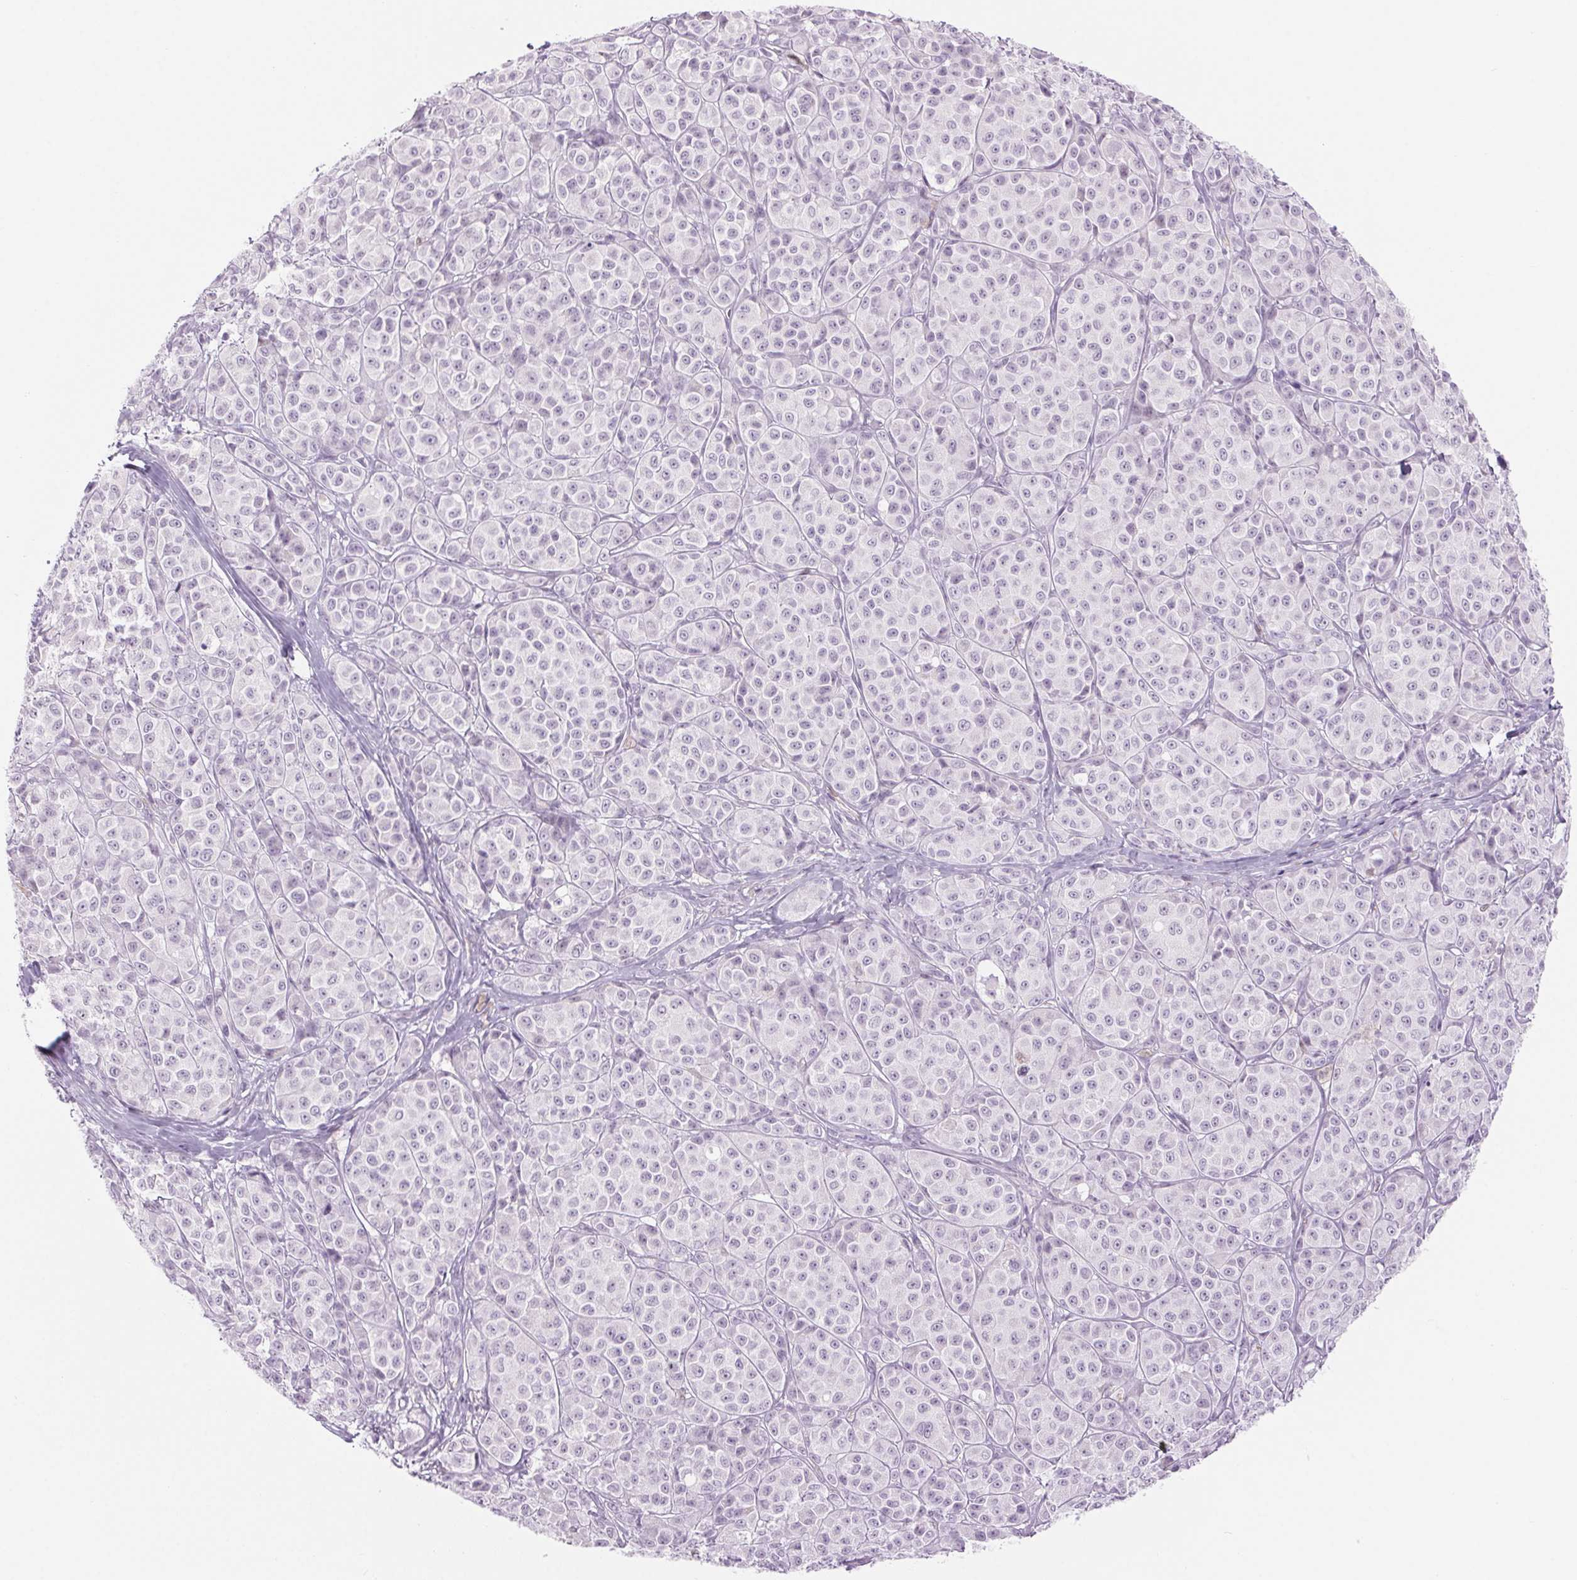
{"staining": {"intensity": "negative", "quantity": "none", "location": "none"}, "tissue": "melanoma", "cell_type": "Tumor cells", "image_type": "cancer", "snomed": [{"axis": "morphology", "description": "Malignant melanoma, NOS"}, {"axis": "topography", "description": "Skin"}], "caption": "An image of melanoma stained for a protein reveals no brown staining in tumor cells. The staining is performed using DAB (3,3'-diaminobenzidine) brown chromogen with nuclei counter-stained in using hematoxylin.", "gene": "SLC6A19", "patient": {"sex": "male", "age": 89}}